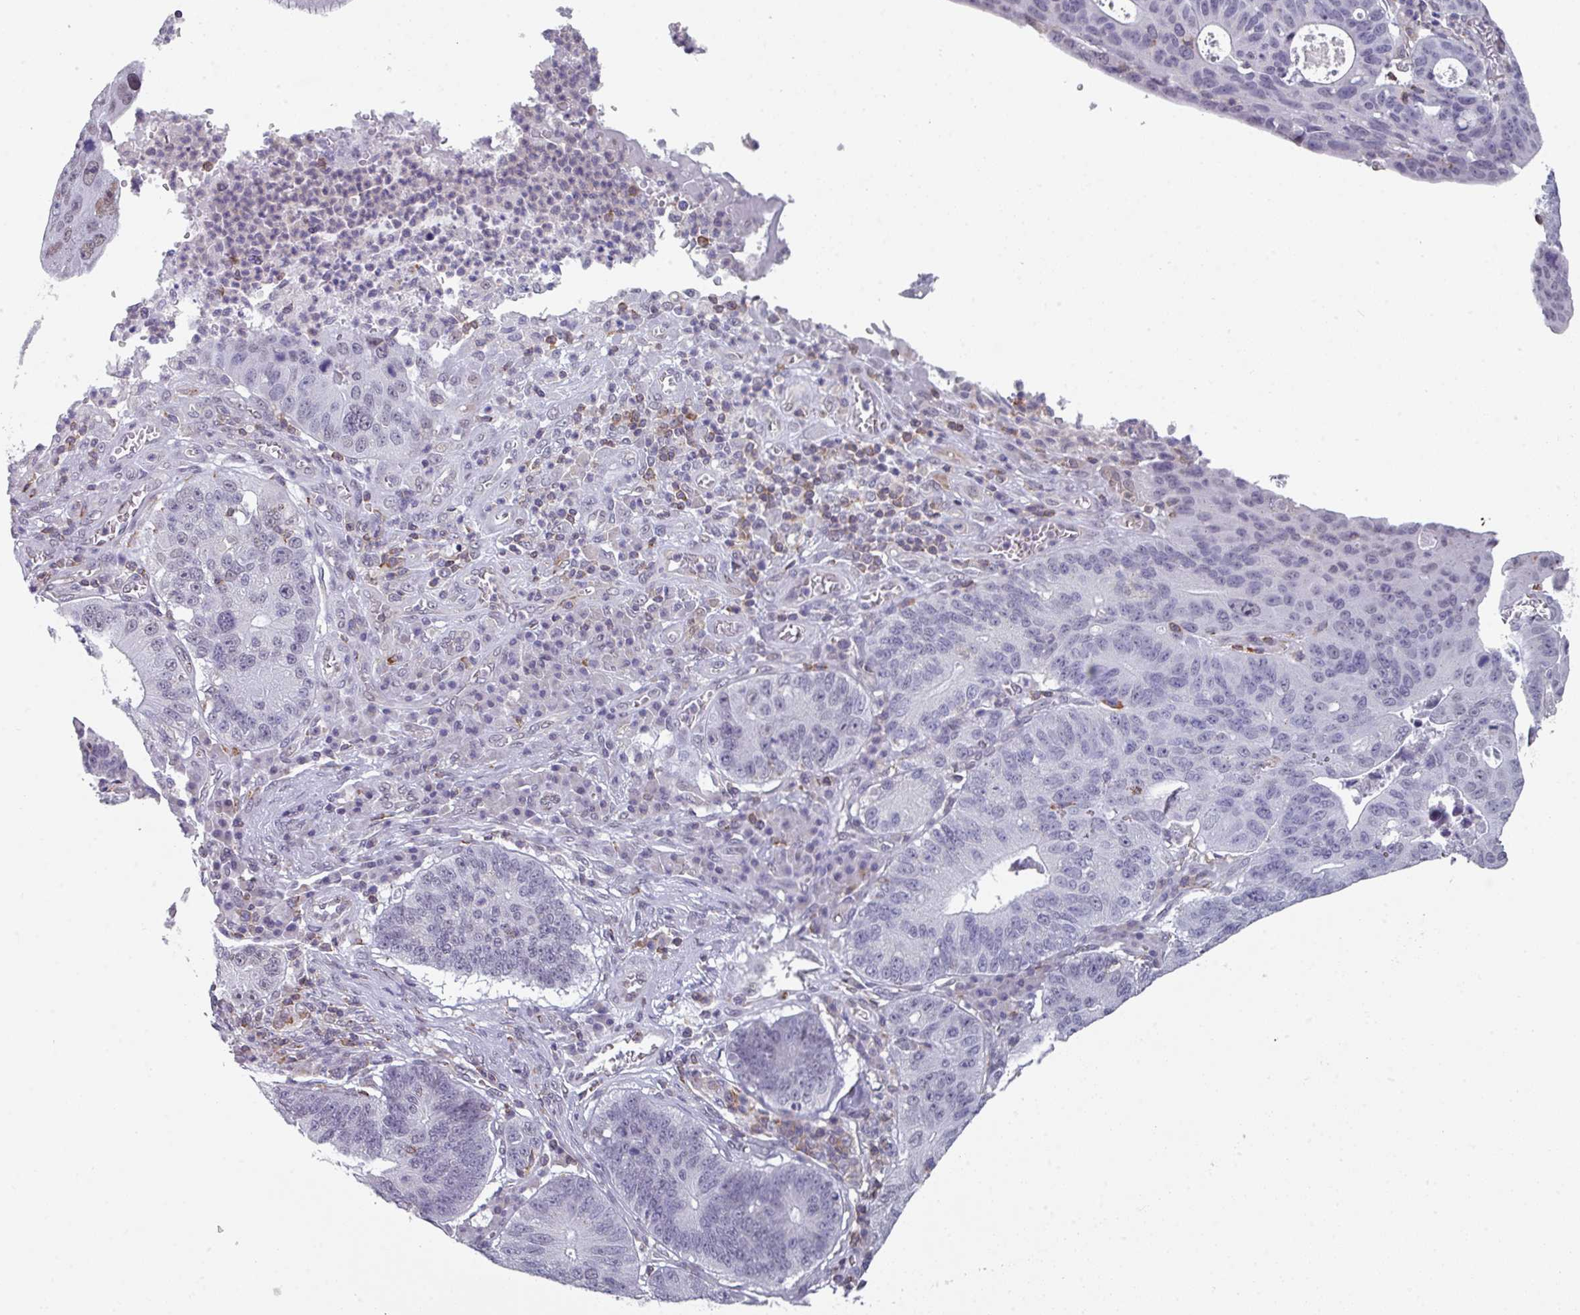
{"staining": {"intensity": "weak", "quantity": "<25%", "location": "cytoplasmic/membranous"}, "tissue": "stomach cancer", "cell_type": "Tumor cells", "image_type": "cancer", "snomed": [{"axis": "morphology", "description": "Adenocarcinoma, NOS"}, {"axis": "topography", "description": "Stomach"}], "caption": "There is no significant staining in tumor cells of stomach cancer. (DAB (3,3'-diaminobenzidine) immunohistochemistry (IHC) visualized using brightfield microscopy, high magnification).", "gene": "RASAL3", "patient": {"sex": "male", "age": 59}}